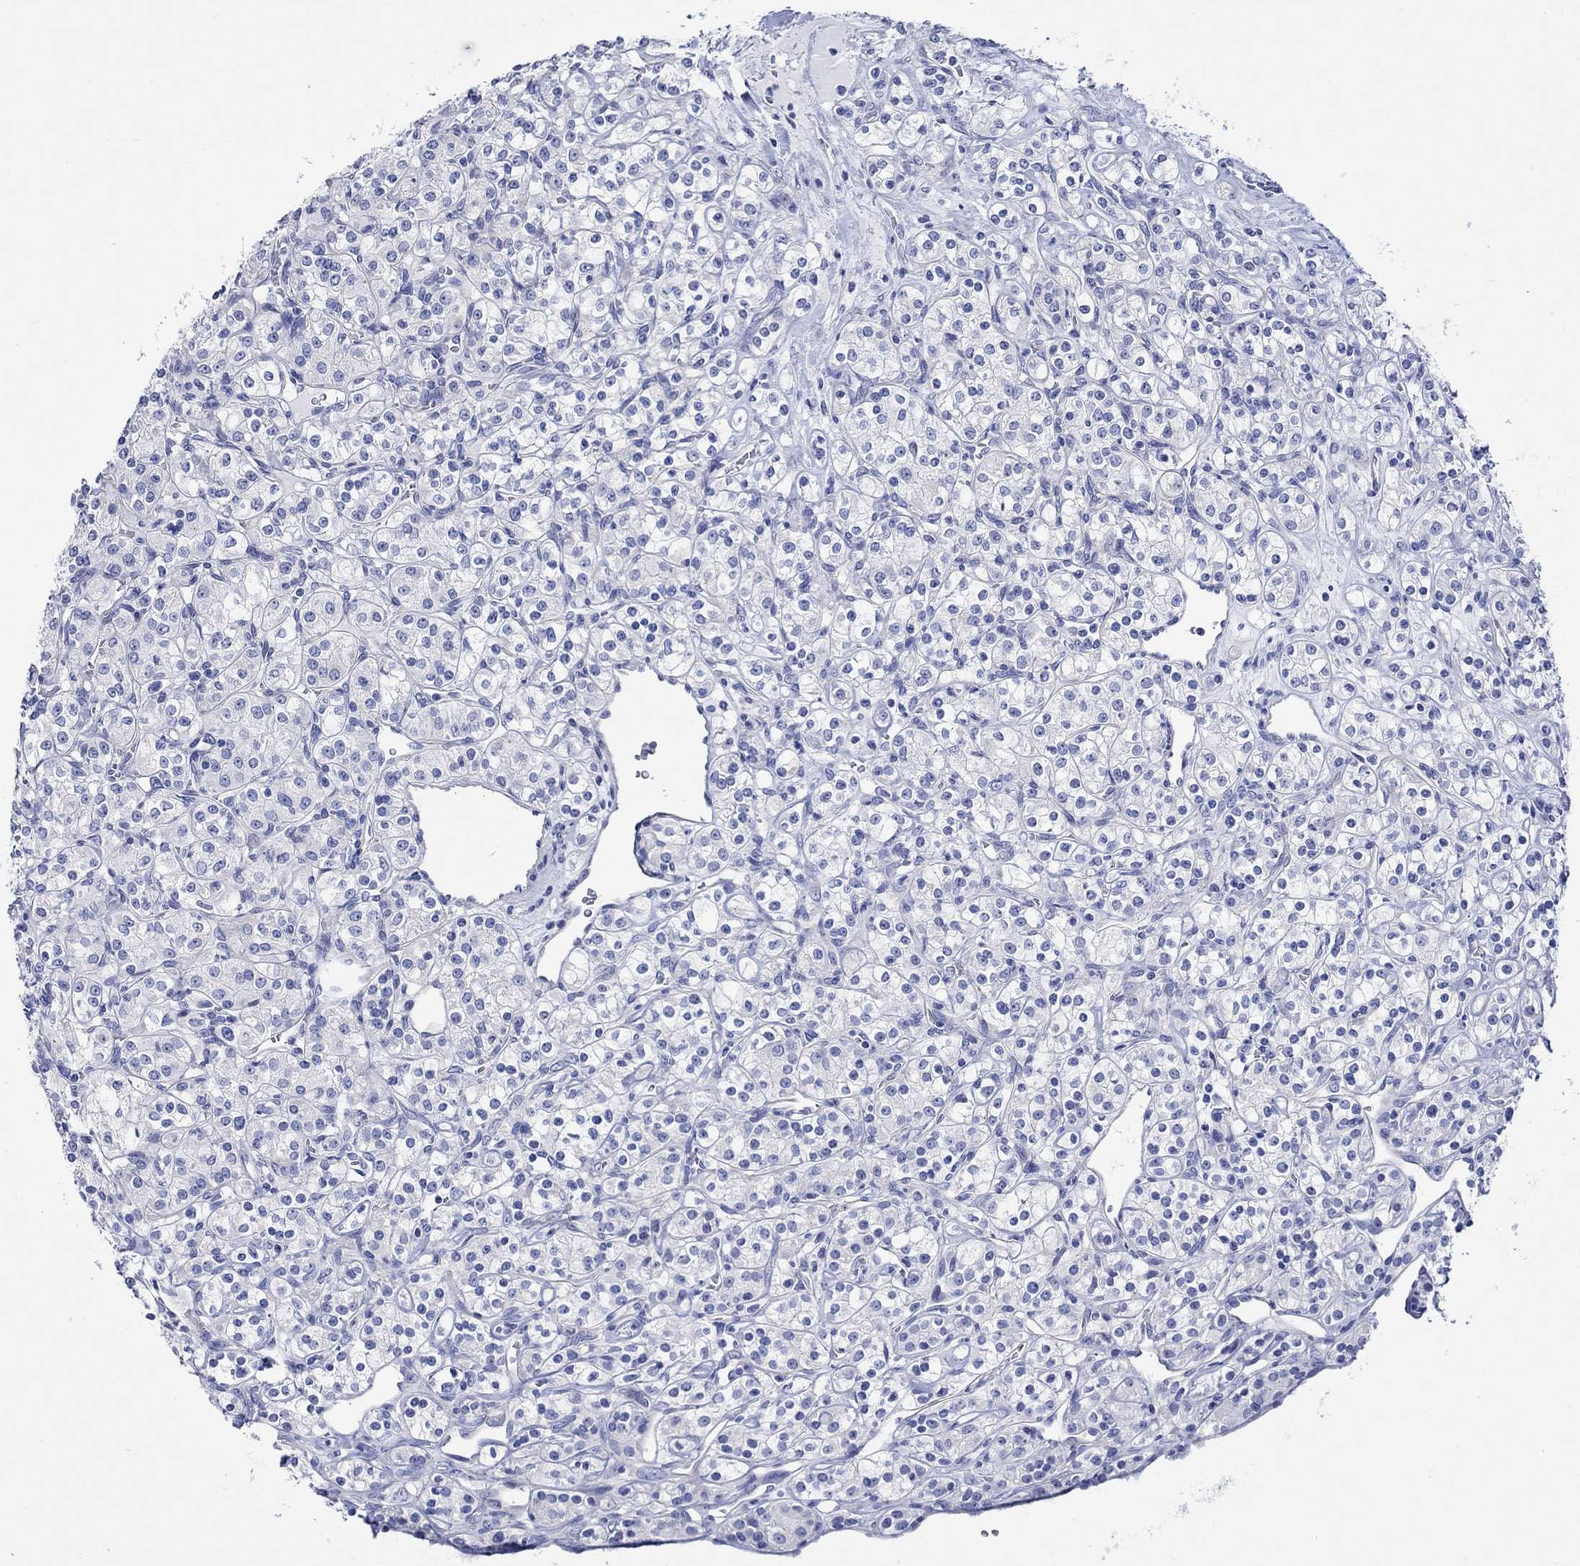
{"staining": {"intensity": "negative", "quantity": "none", "location": "none"}, "tissue": "renal cancer", "cell_type": "Tumor cells", "image_type": "cancer", "snomed": [{"axis": "morphology", "description": "Adenocarcinoma, NOS"}, {"axis": "topography", "description": "Kidney"}], "caption": "Human renal cancer stained for a protein using immunohistochemistry (IHC) reveals no positivity in tumor cells.", "gene": "HARBI1", "patient": {"sex": "male", "age": 77}}